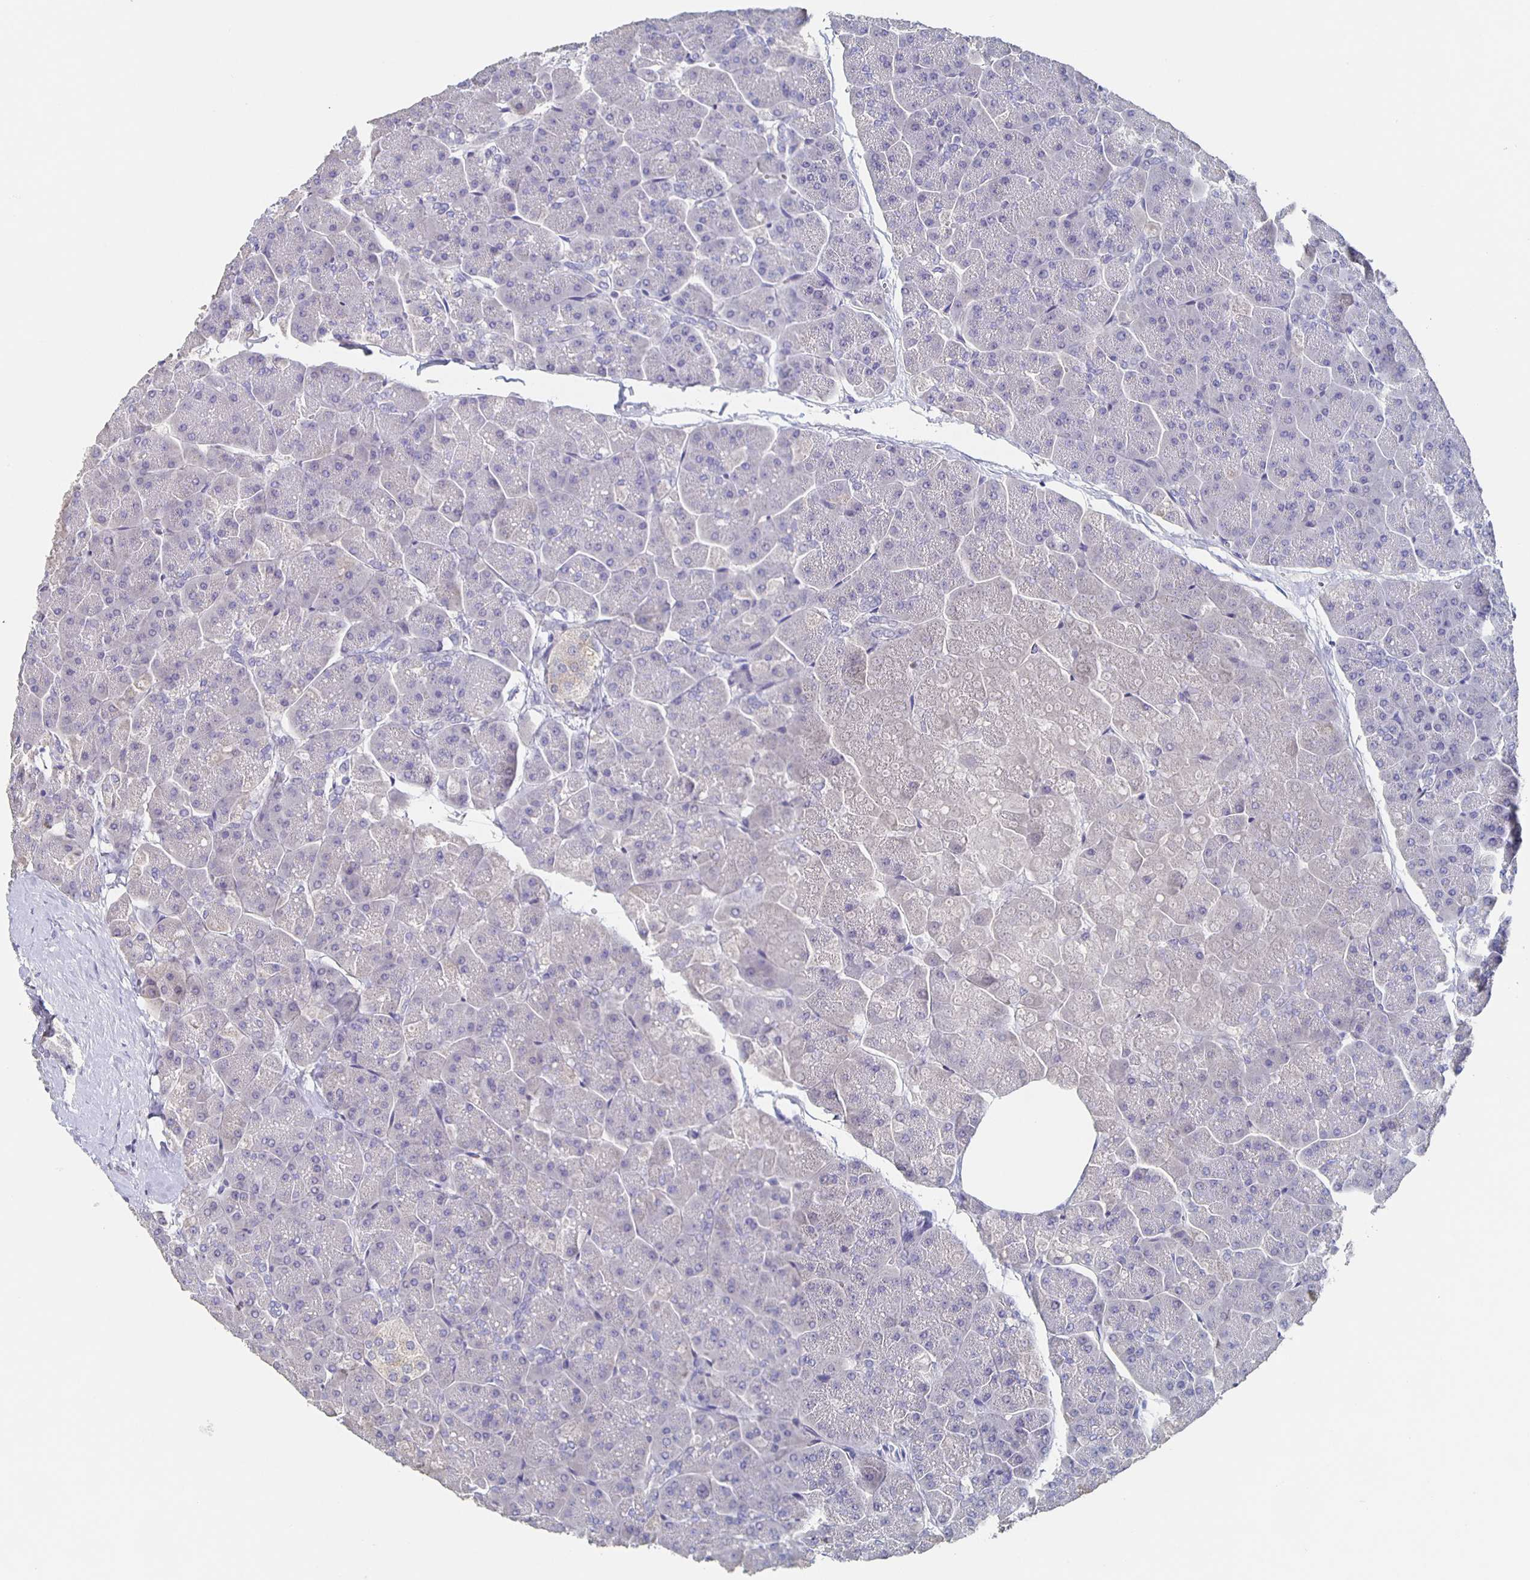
{"staining": {"intensity": "negative", "quantity": "none", "location": "none"}, "tissue": "pancreas", "cell_type": "Exocrine glandular cells", "image_type": "normal", "snomed": [{"axis": "morphology", "description": "Normal tissue, NOS"}, {"axis": "topography", "description": "Pancreas"}, {"axis": "topography", "description": "Peripheral nerve tissue"}], "caption": "An immunohistochemistry (IHC) micrograph of normal pancreas is shown. There is no staining in exocrine glandular cells of pancreas.", "gene": "CACNA2D2", "patient": {"sex": "male", "age": 54}}